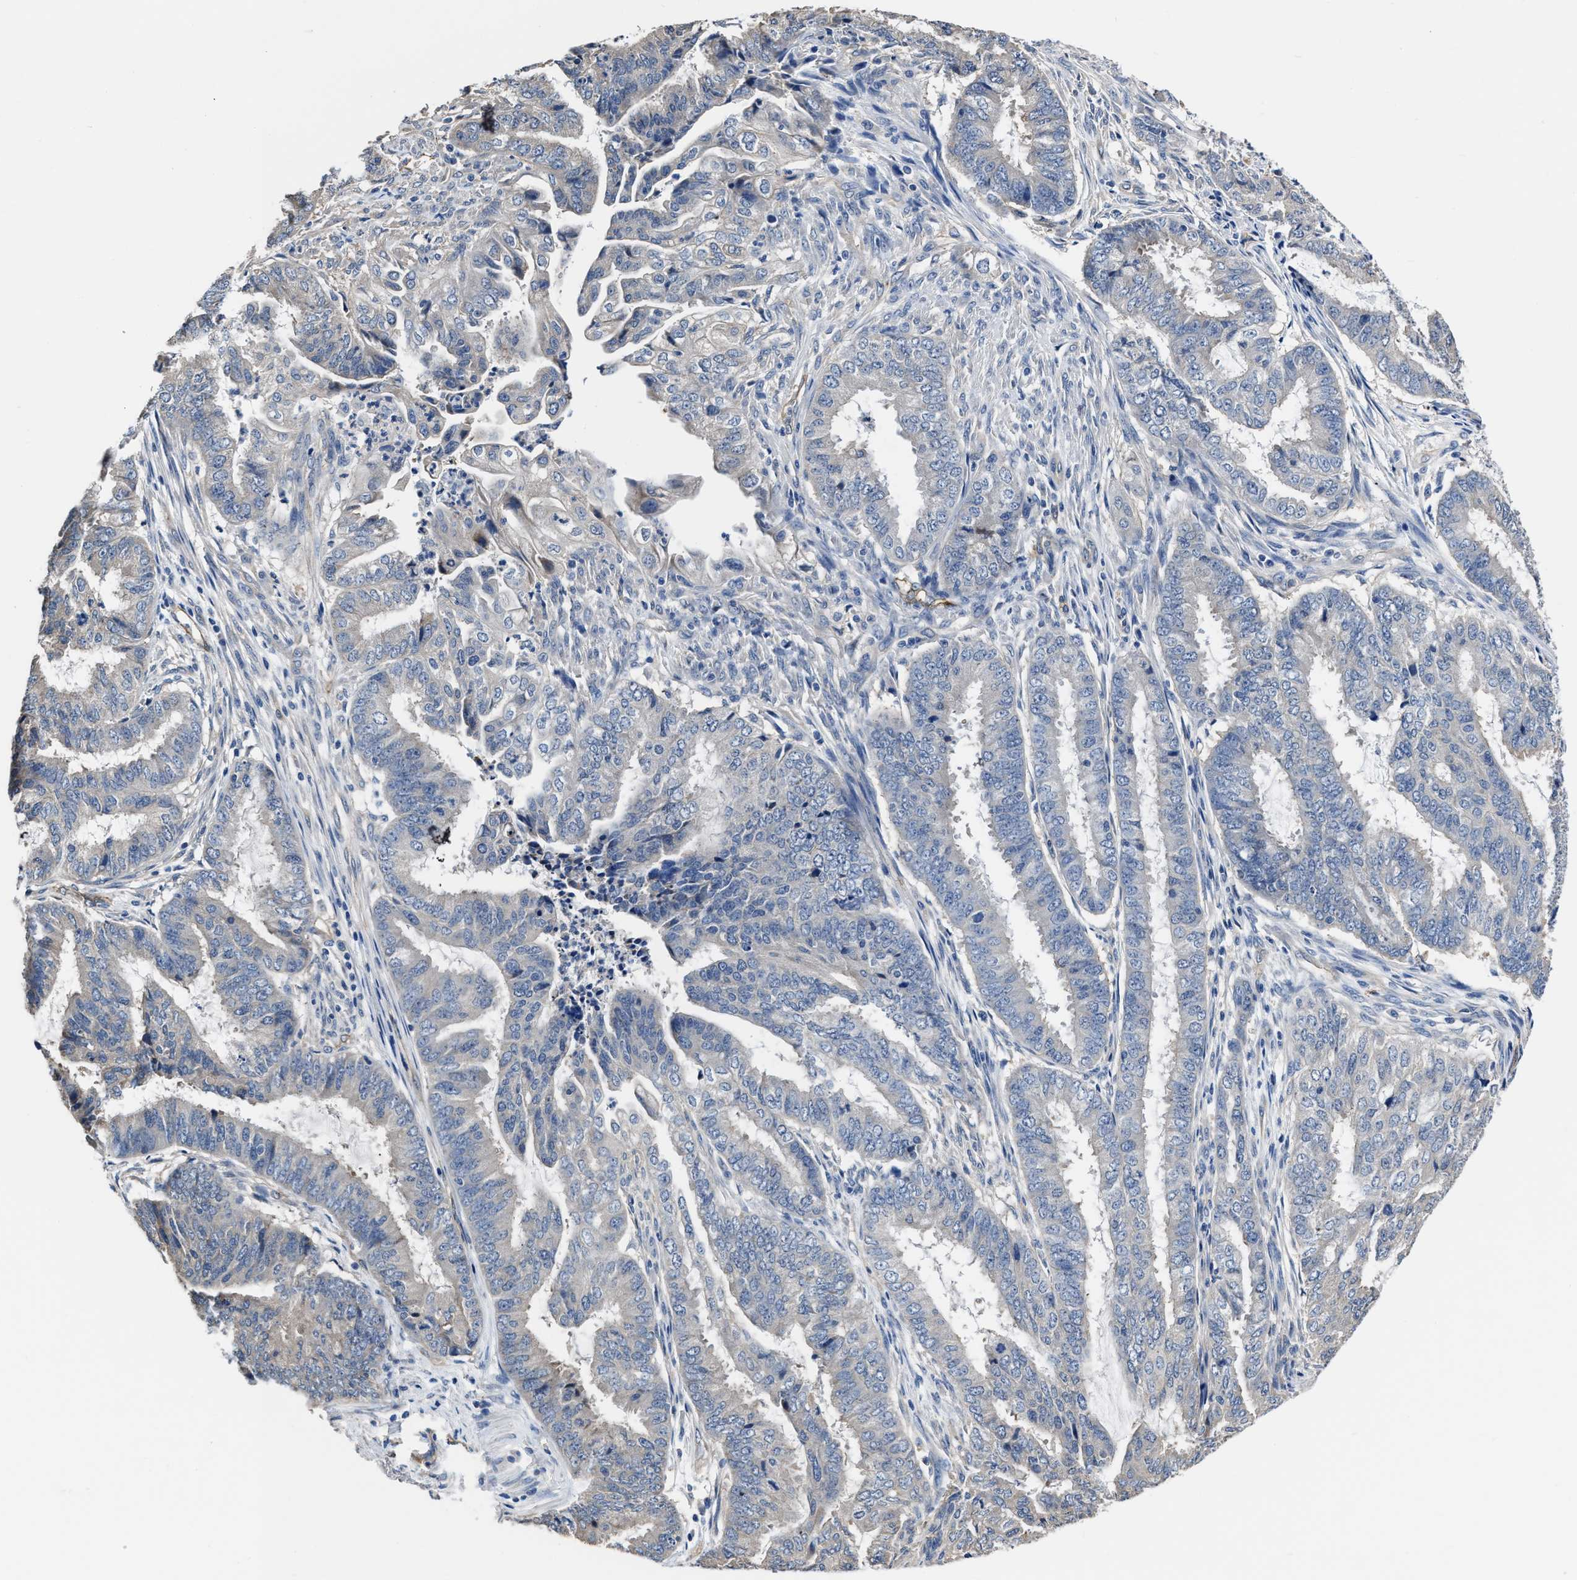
{"staining": {"intensity": "negative", "quantity": "none", "location": "none"}, "tissue": "endometrial cancer", "cell_type": "Tumor cells", "image_type": "cancer", "snomed": [{"axis": "morphology", "description": "Adenocarcinoma, NOS"}, {"axis": "topography", "description": "Endometrium"}], "caption": "Tumor cells are negative for brown protein staining in endometrial adenocarcinoma. The staining was performed using DAB (3,3'-diaminobenzidine) to visualize the protein expression in brown, while the nuclei were stained in blue with hematoxylin (Magnification: 20x).", "gene": "C22orf42", "patient": {"sex": "female", "age": 51}}